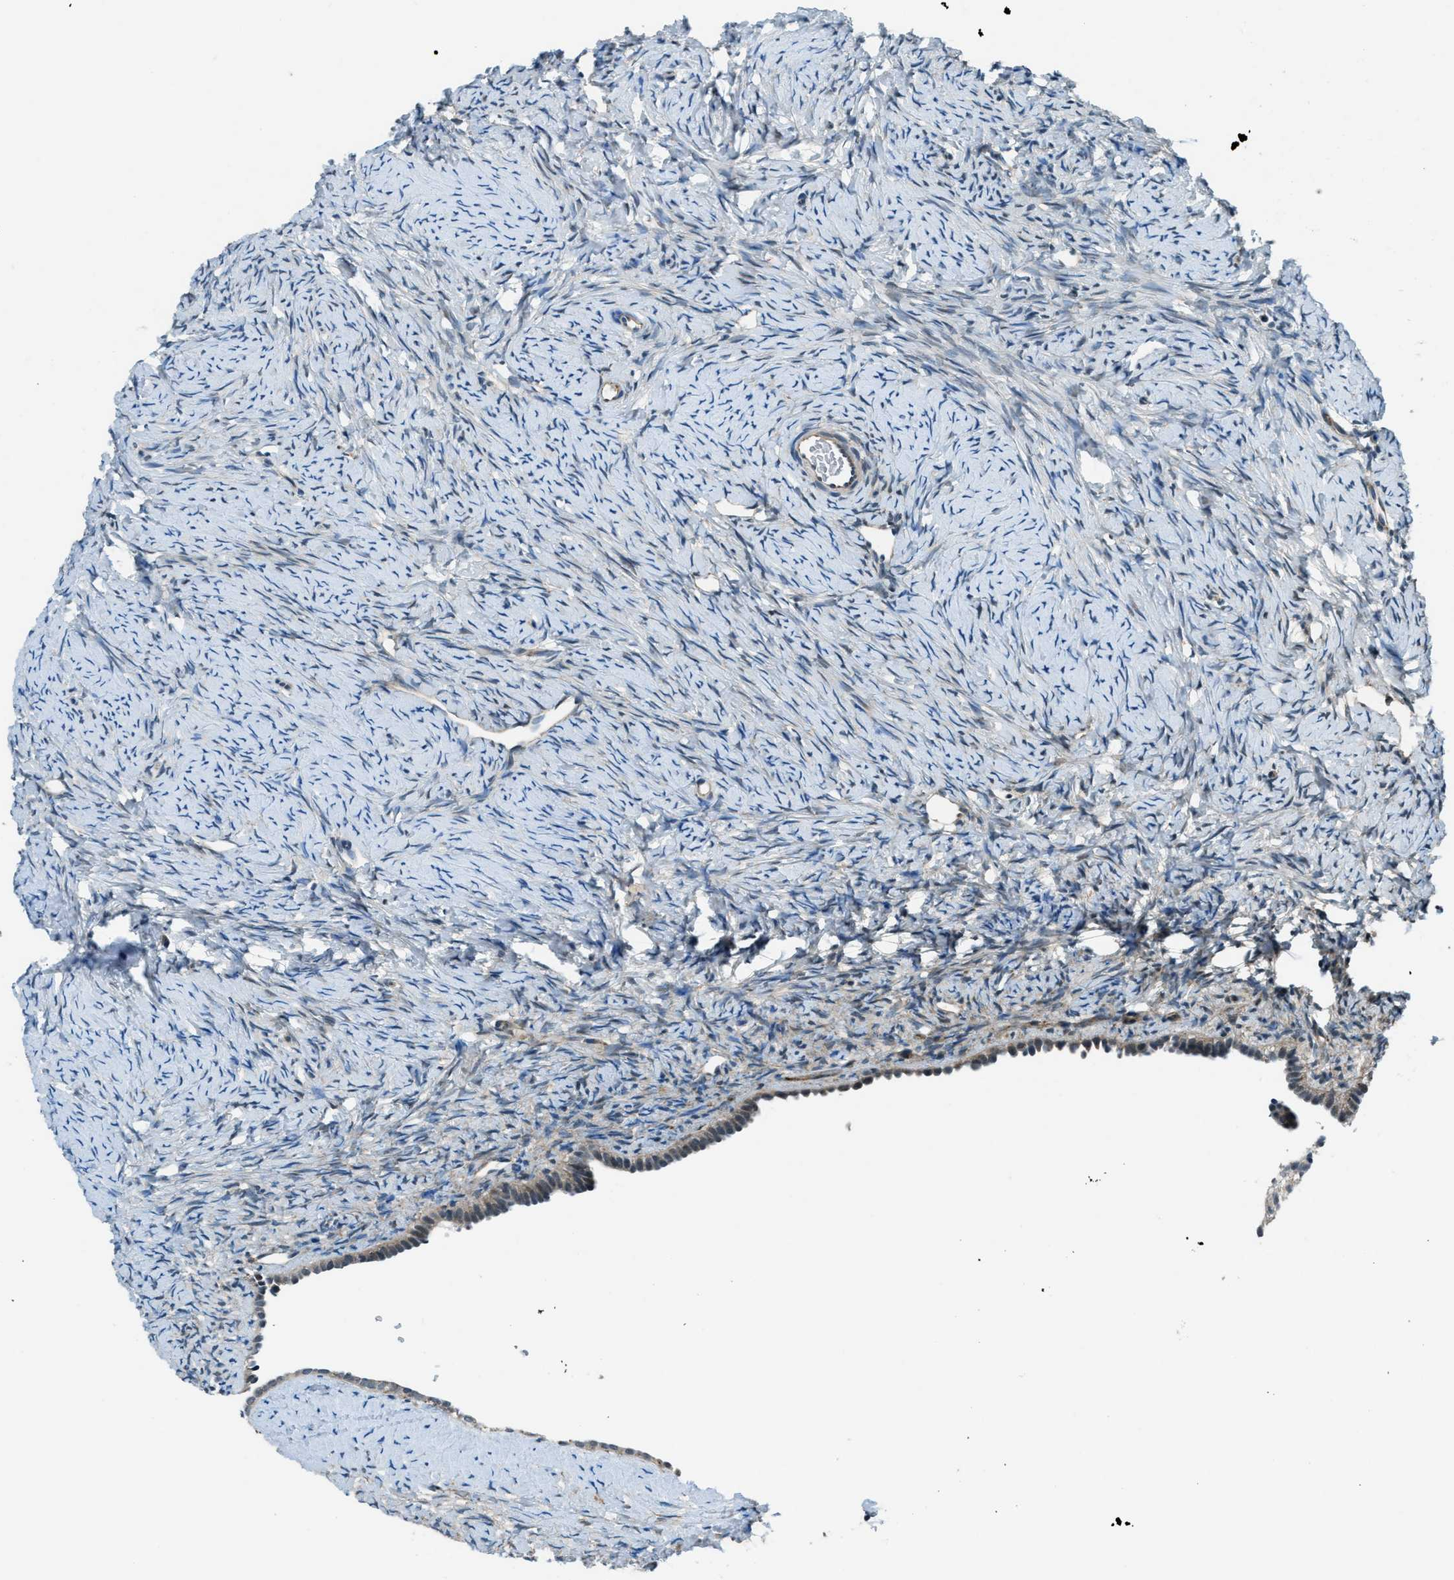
{"staining": {"intensity": "negative", "quantity": "none", "location": "none"}, "tissue": "ovary", "cell_type": "Ovarian stroma cells", "image_type": "normal", "snomed": [{"axis": "morphology", "description": "Normal tissue, NOS"}, {"axis": "topography", "description": "Ovary"}], "caption": "This micrograph is of normal ovary stained with IHC to label a protein in brown with the nuclei are counter-stained blue. There is no staining in ovarian stroma cells.", "gene": "GINM1", "patient": {"sex": "female", "age": 33}}